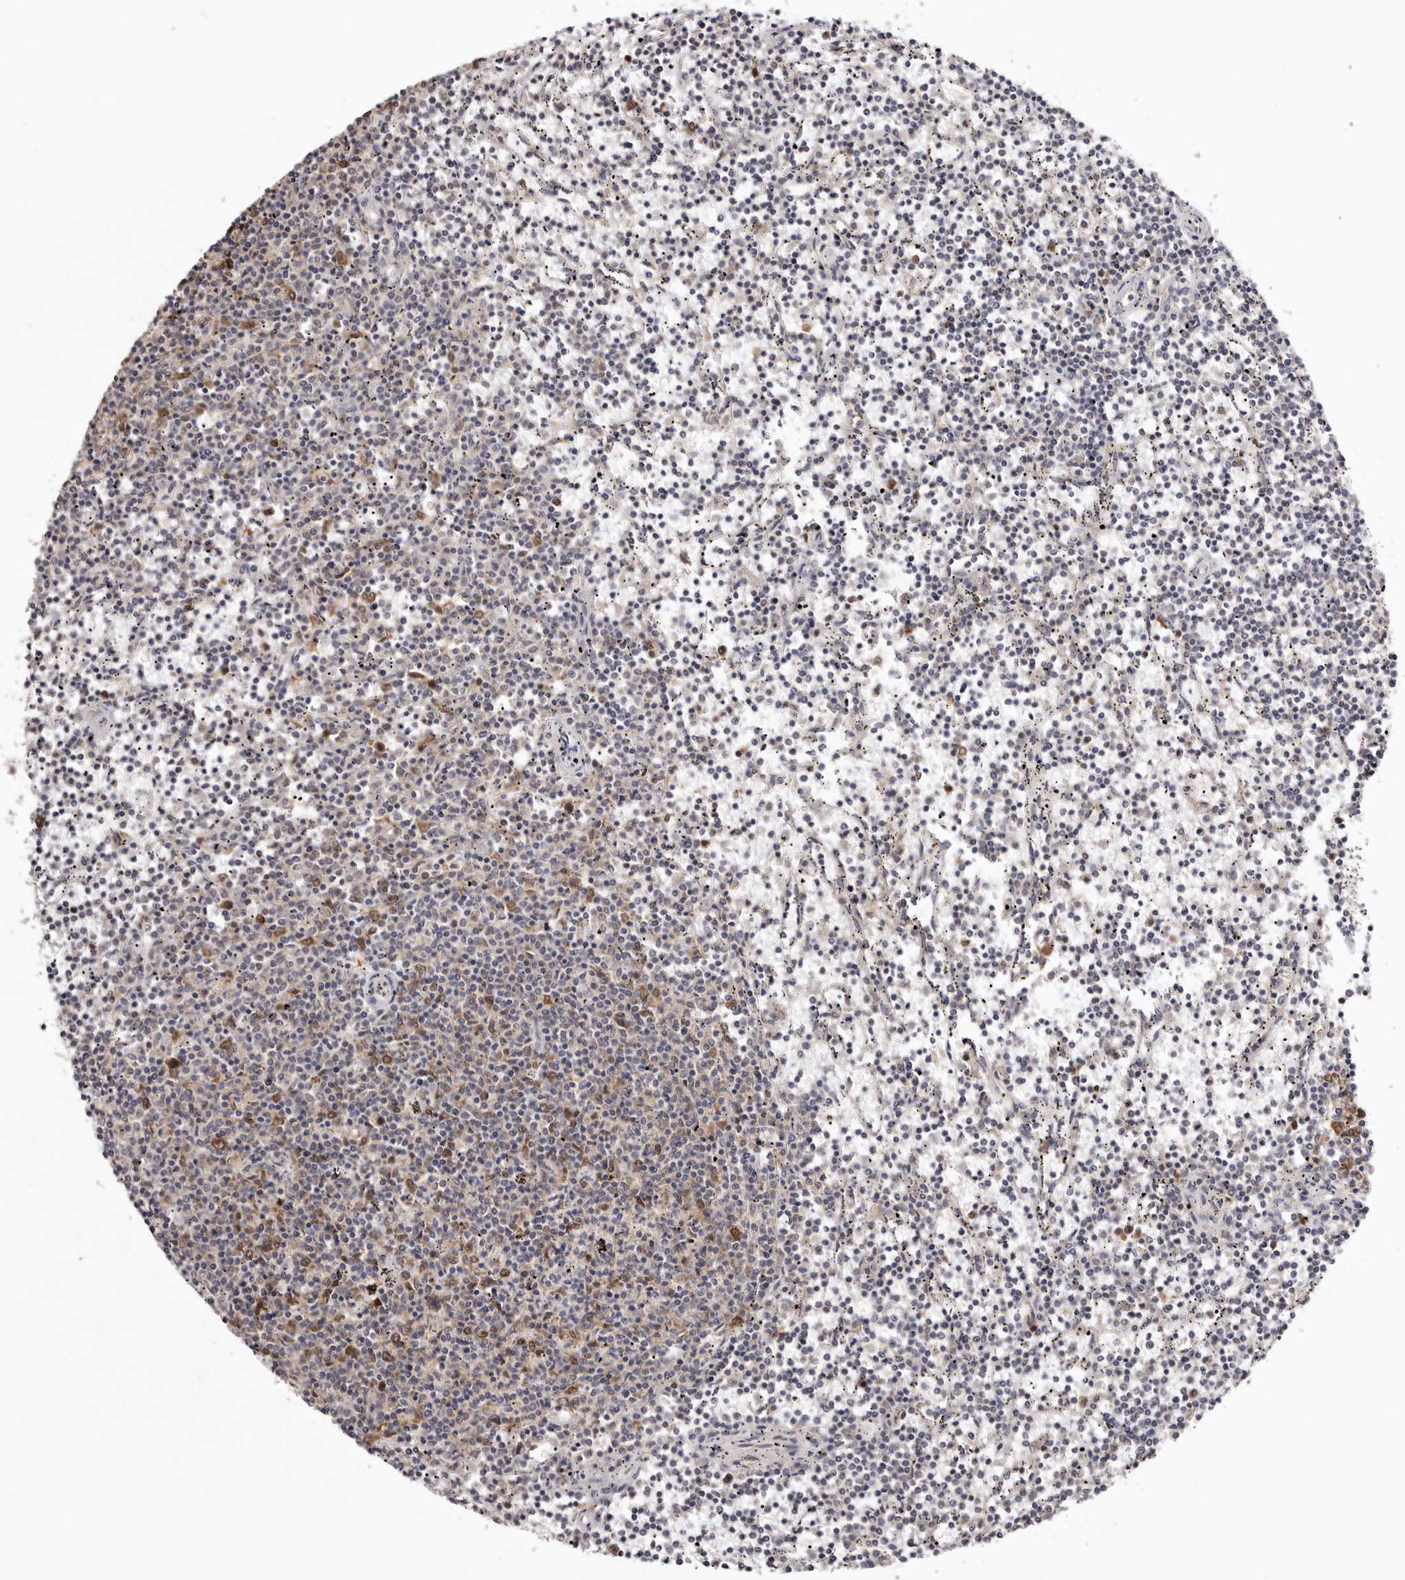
{"staining": {"intensity": "moderate", "quantity": "<25%", "location": "cytoplasmic/membranous,nuclear"}, "tissue": "lymphoma", "cell_type": "Tumor cells", "image_type": "cancer", "snomed": [{"axis": "morphology", "description": "Malignant lymphoma, non-Hodgkin's type, Low grade"}, {"axis": "topography", "description": "Spleen"}], "caption": "Protein expression by IHC demonstrates moderate cytoplasmic/membranous and nuclear staining in approximately <25% of tumor cells in malignant lymphoma, non-Hodgkin's type (low-grade).", "gene": "NOTCH1", "patient": {"sex": "female", "age": 50}}